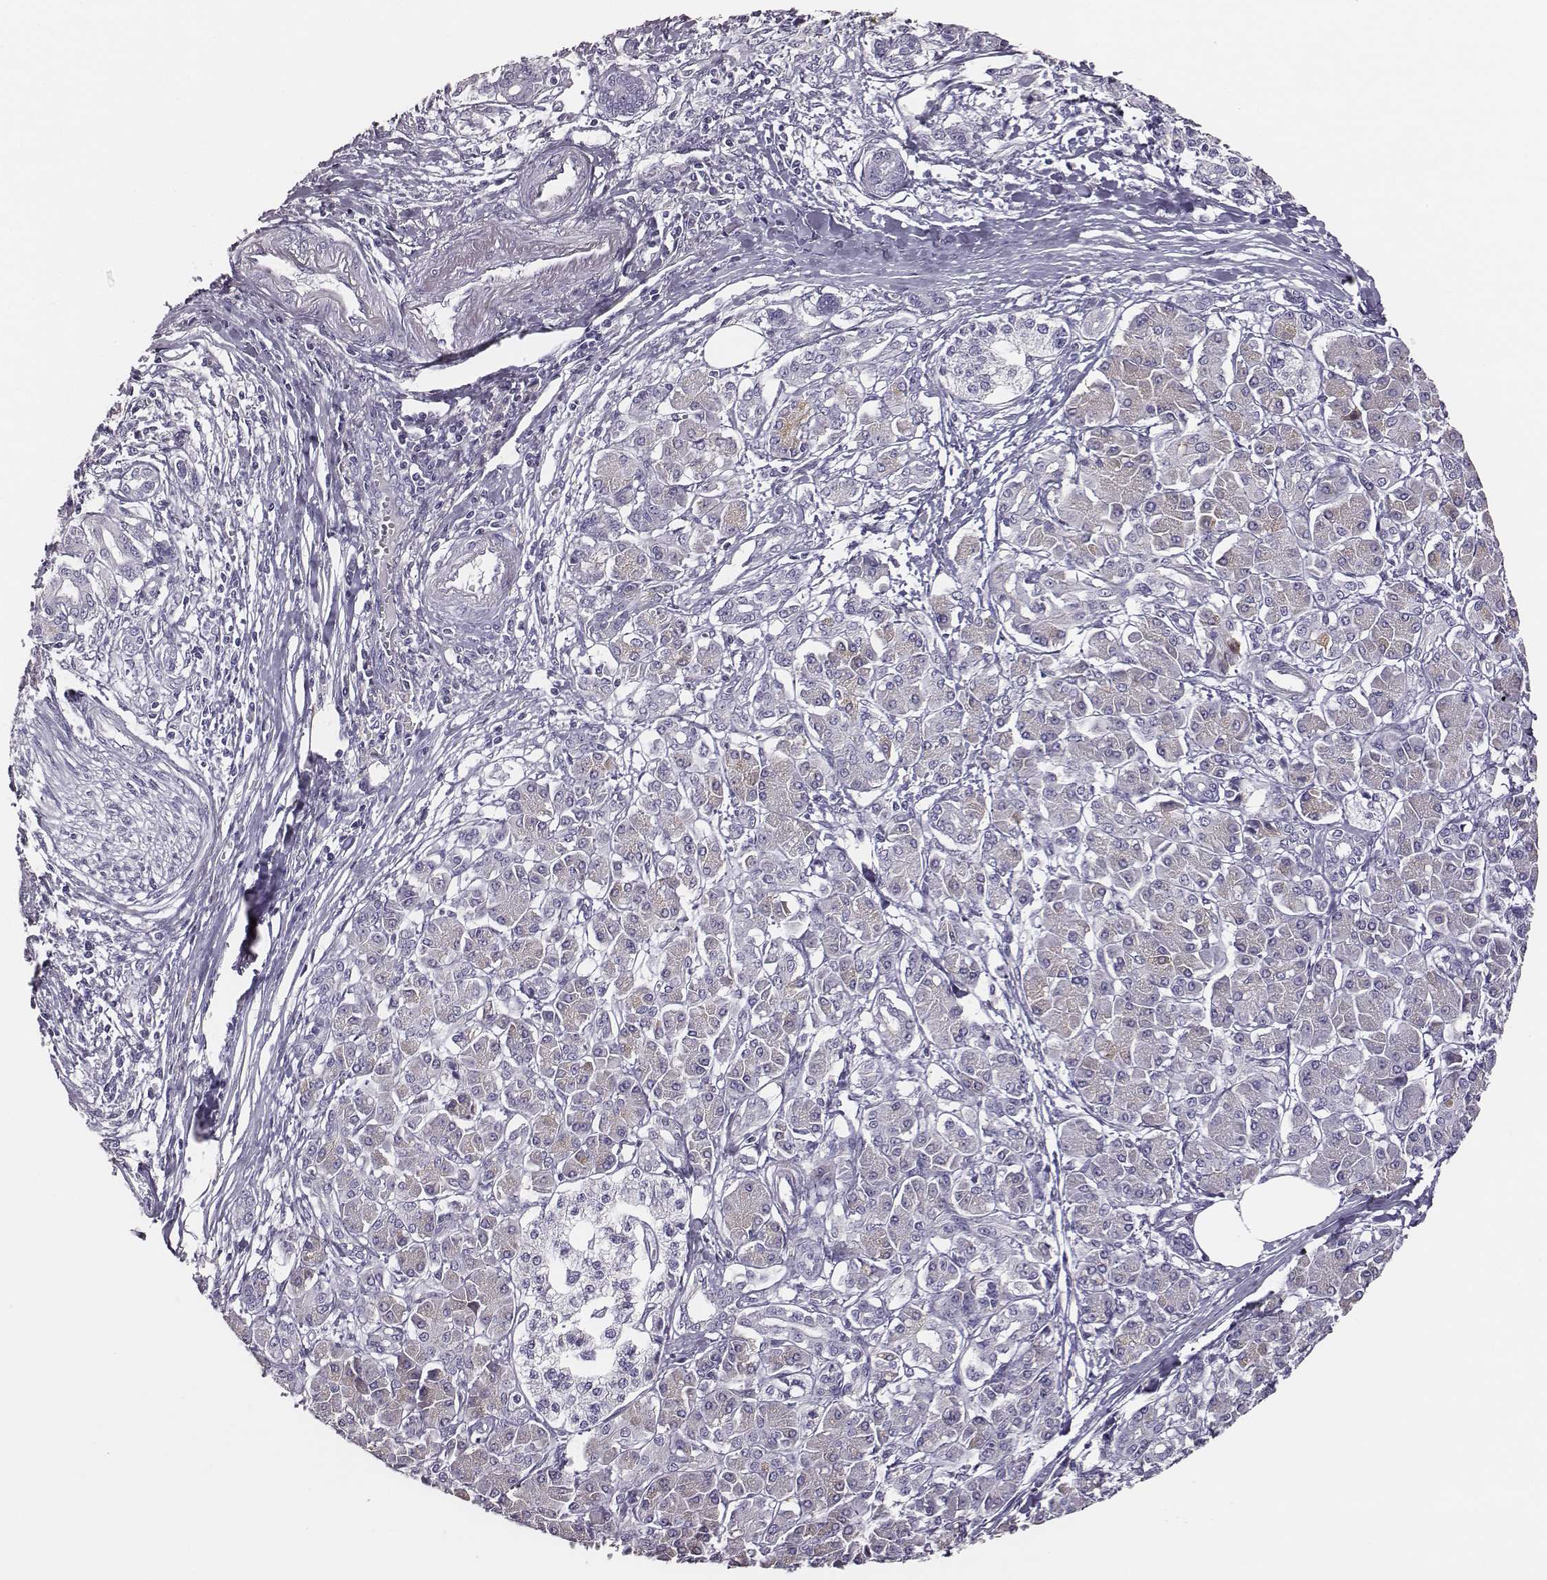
{"staining": {"intensity": "negative", "quantity": "none", "location": "none"}, "tissue": "pancreatic cancer", "cell_type": "Tumor cells", "image_type": "cancer", "snomed": [{"axis": "morphology", "description": "Adenocarcinoma, NOS"}, {"axis": "topography", "description": "Pancreas"}], "caption": "Tumor cells show no significant staining in pancreatic cancer.", "gene": "GUCA1A", "patient": {"sex": "female", "age": 68}}